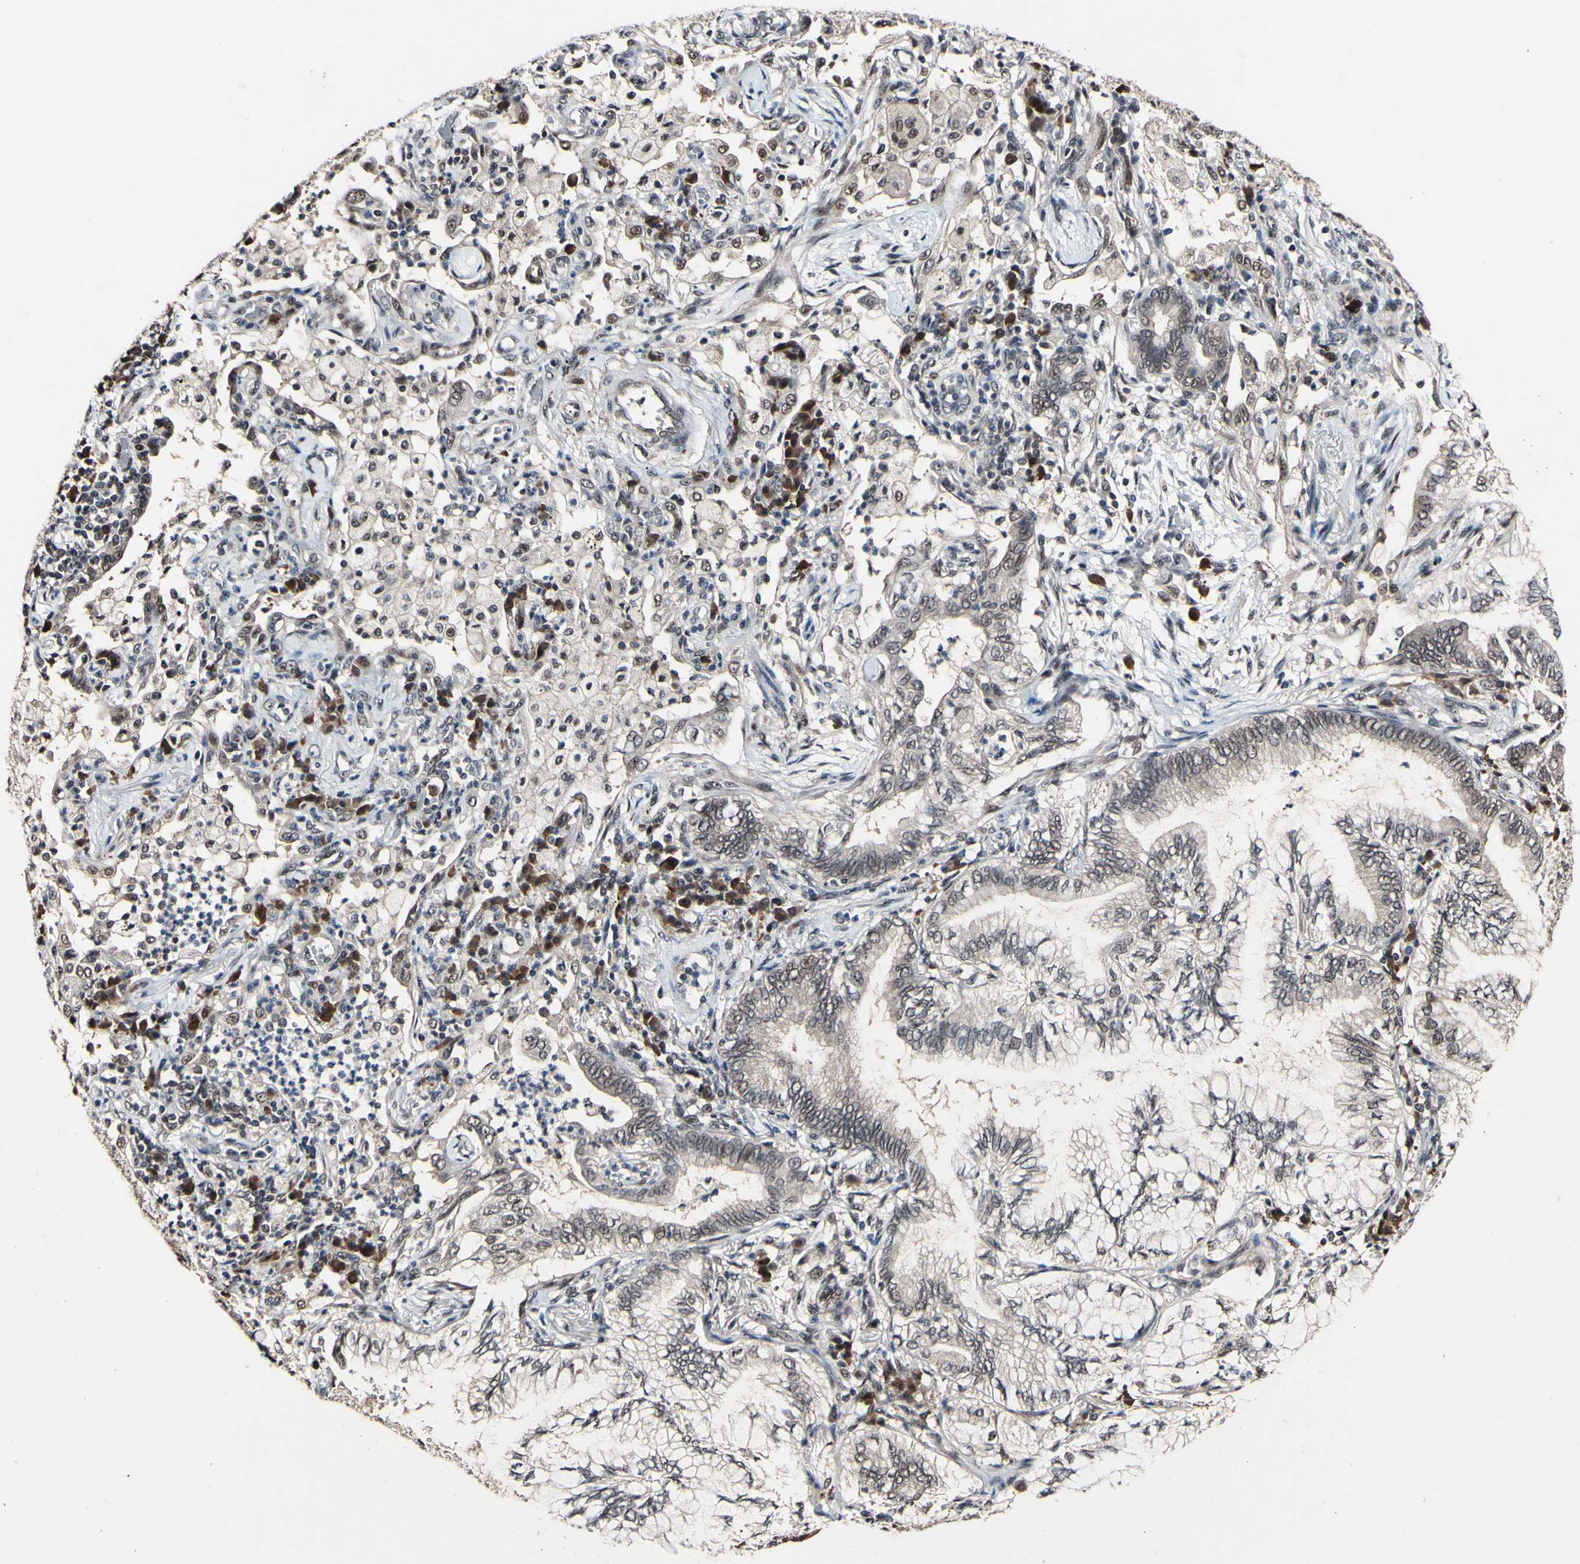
{"staining": {"intensity": "negative", "quantity": "none", "location": "none"}, "tissue": "lung cancer", "cell_type": "Tumor cells", "image_type": "cancer", "snomed": [{"axis": "morphology", "description": "Normal tissue, NOS"}, {"axis": "morphology", "description": "Adenocarcinoma, NOS"}, {"axis": "topography", "description": "Bronchus"}, {"axis": "topography", "description": "Lung"}], "caption": "Photomicrograph shows no significant protein expression in tumor cells of lung cancer.", "gene": "PSMD10", "patient": {"sex": "female", "age": 70}}